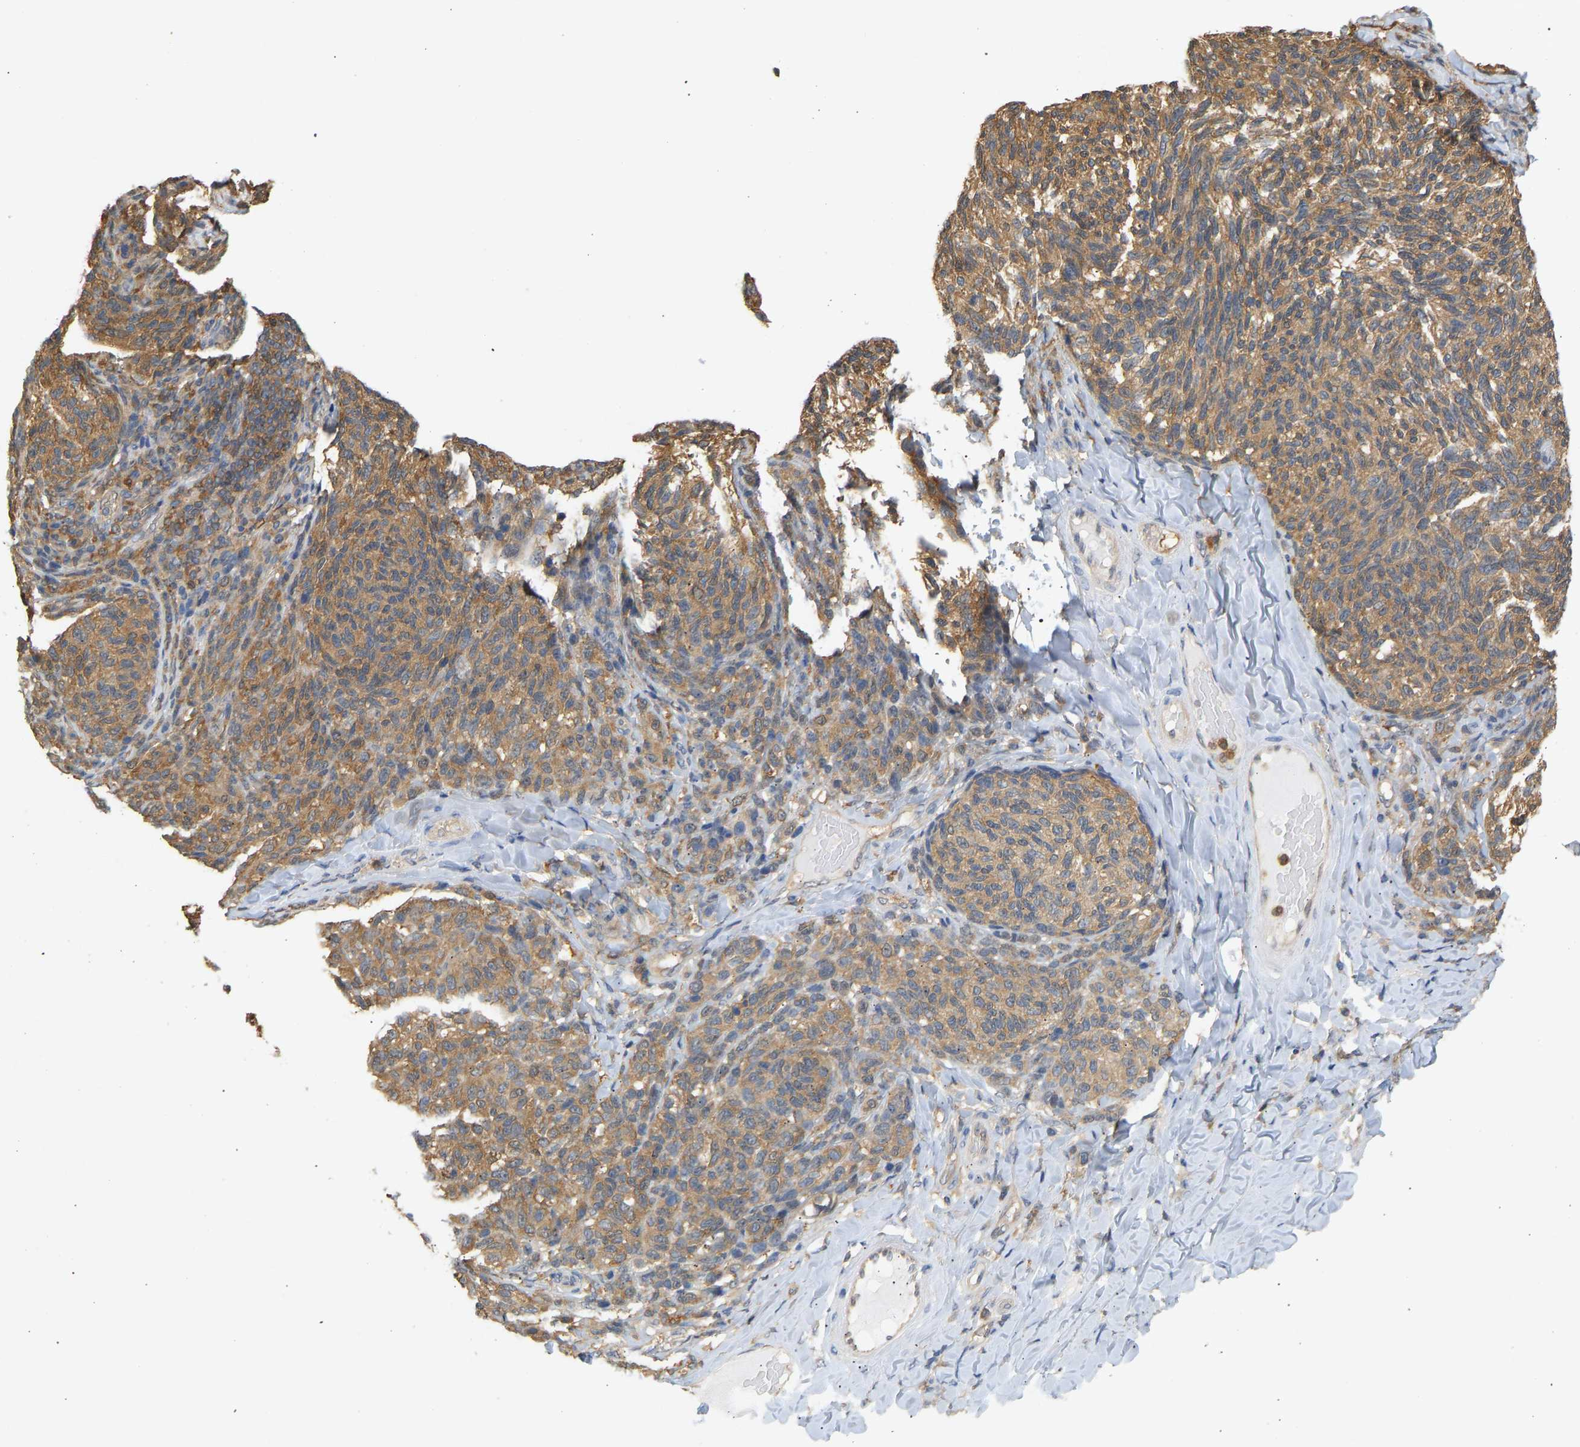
{"staining": {"intensity": "moderate", "quantity": ">75%", "location": "cytoplasmic/membranous"}, "tissue": "melanoma", "cell_type": "Tumor cells", "image_type": "cancer", "snomed": [{"axis": "morphology", "description": "Malignant melanoma, NOS"}, {"axis": "topography", "description": "Skin"}], "caption": "Moderate cytoplasmic/membranous expression for a protein is seen in about >75% of tumor cells of malignant melanoma using immunohistochemistry (IHC).", "gene": "ENO1", "patient": {"sex": "female", "age": 73}}